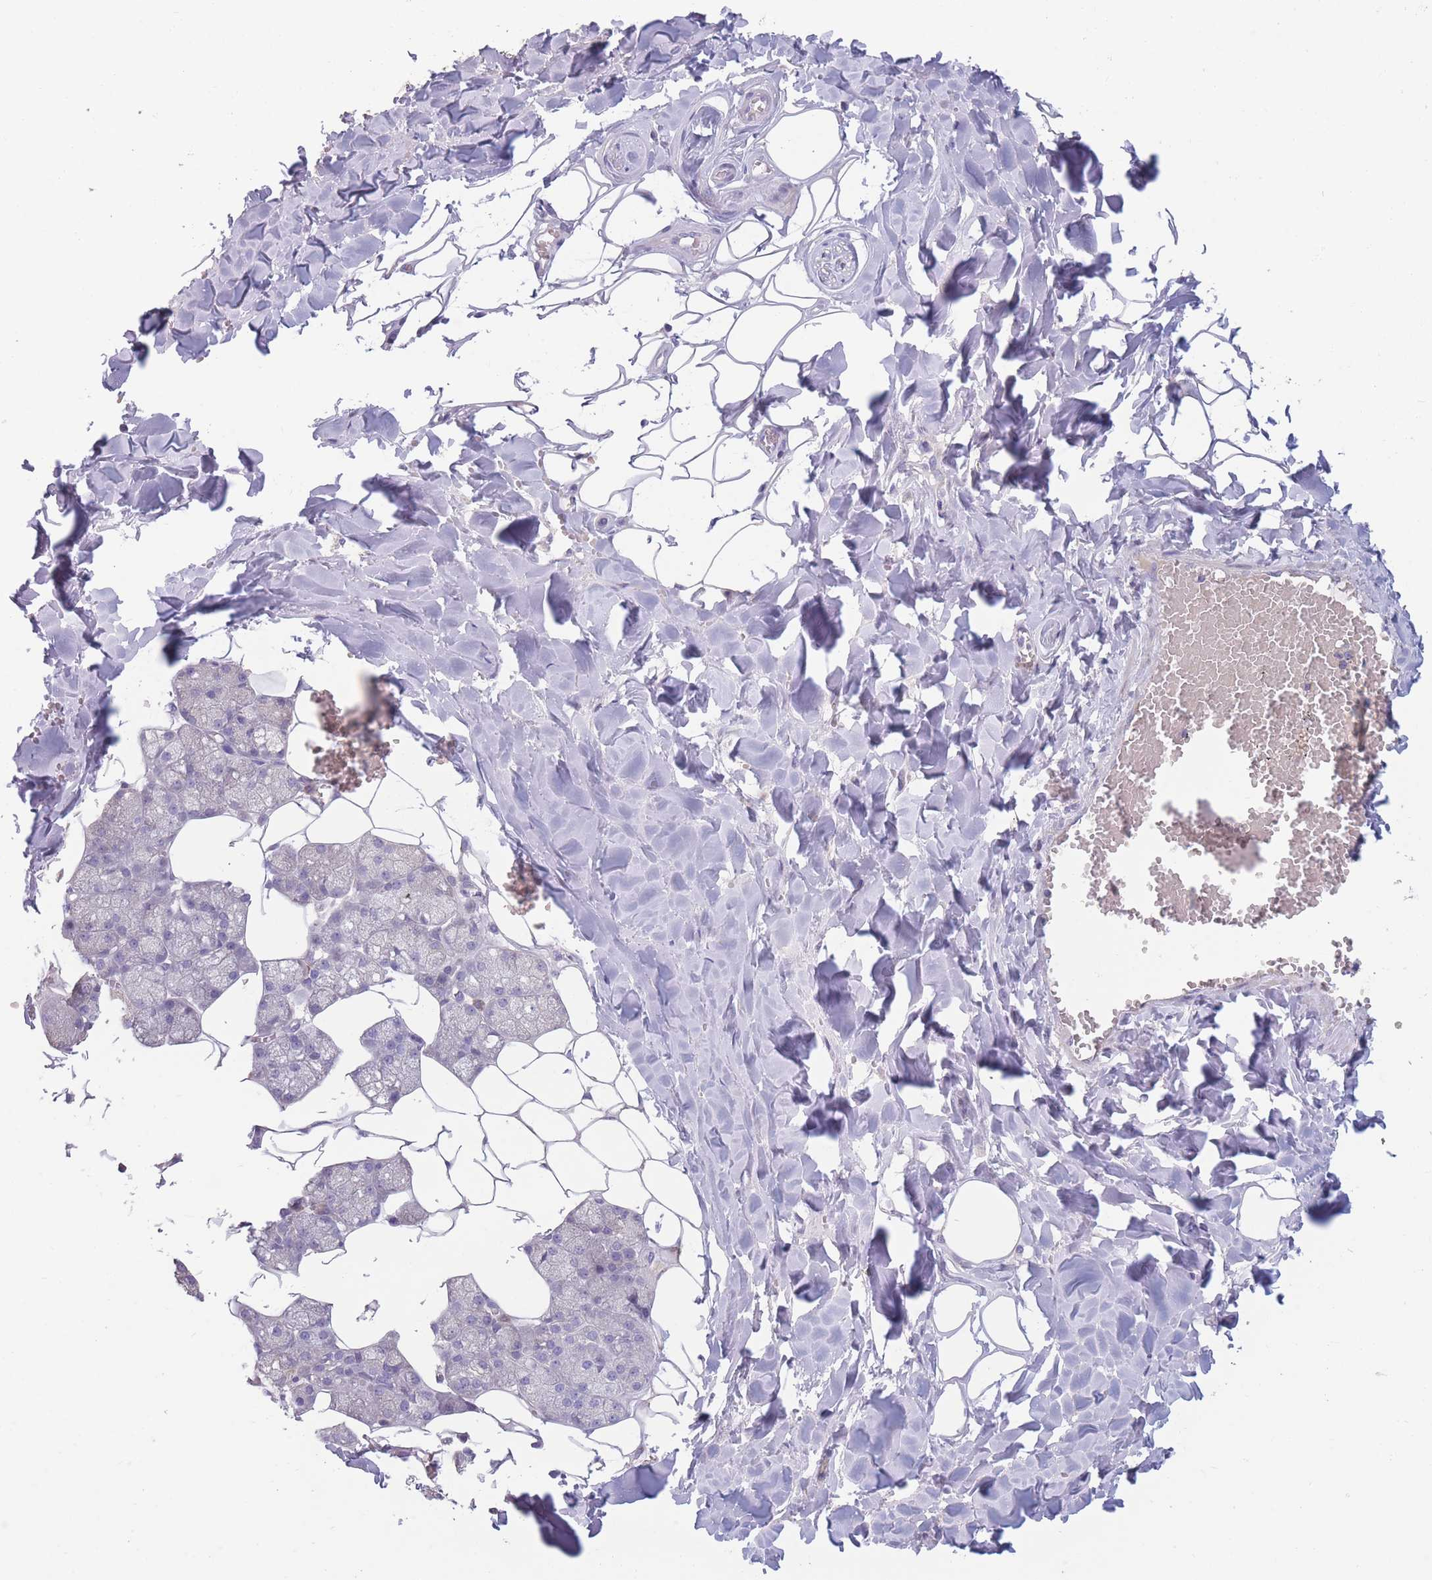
{"staining": {"intensity": "weak", "quantity": "<25%", "location": "cytoplasmic/membranous"}, "tissue": "salivary gland", "cell_type": "Glandular cells", "image_type": "normal", "snomed": [{"axis": "morphology", "description": "Normal tissue, NOS"}, {"axis": "topography", "description": "Salivary gland"}], "caption": "This is an immunohistochemistry (IHC) histopathology image of normal human salivary gland. There is no staining in glandular cells.", "gene": "PDE4A", "patient": {"sex": "male", "age": 62}}